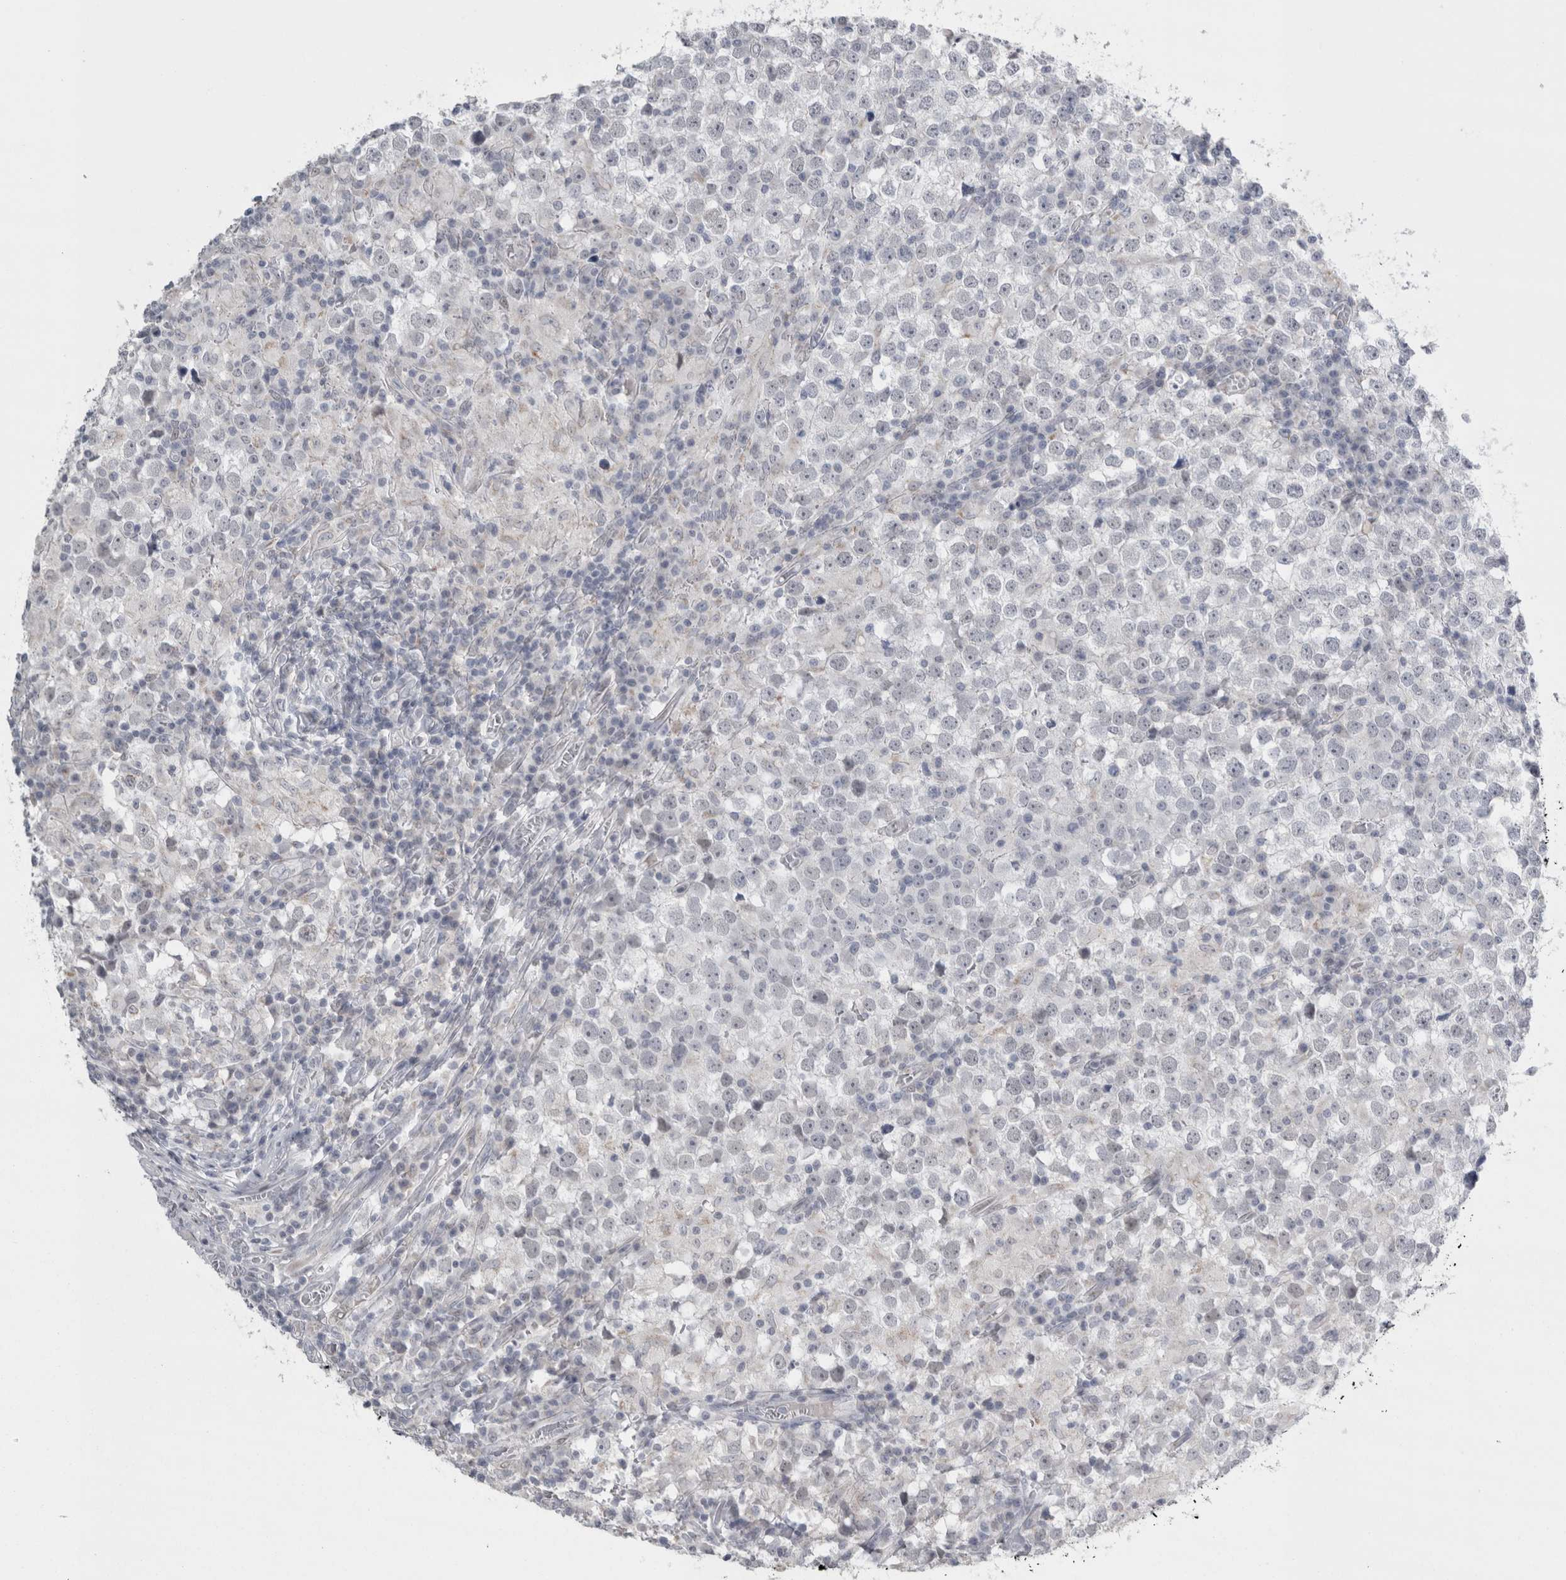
{"staining": {"intensity": "negative", "quantity": "none", "location": "none"}, "tissue": "testis cancer", "cell_type": "Tumor cells", "image_type": "cancer", "snomed": [{"axis": "morphology", "description": "Seminoma, NOS"}, {"axis": "topography", "description": "Testis"}], "caption": "Image shows no protein positivity in tumor cells of seminoma (testis) tissue. (Brightfield microscopy of DAB (3,3'-diaminobenzidine) IHC at high magnification).", "gene": "PLIN1", "patient": {"sex": "male", "age": 65}}